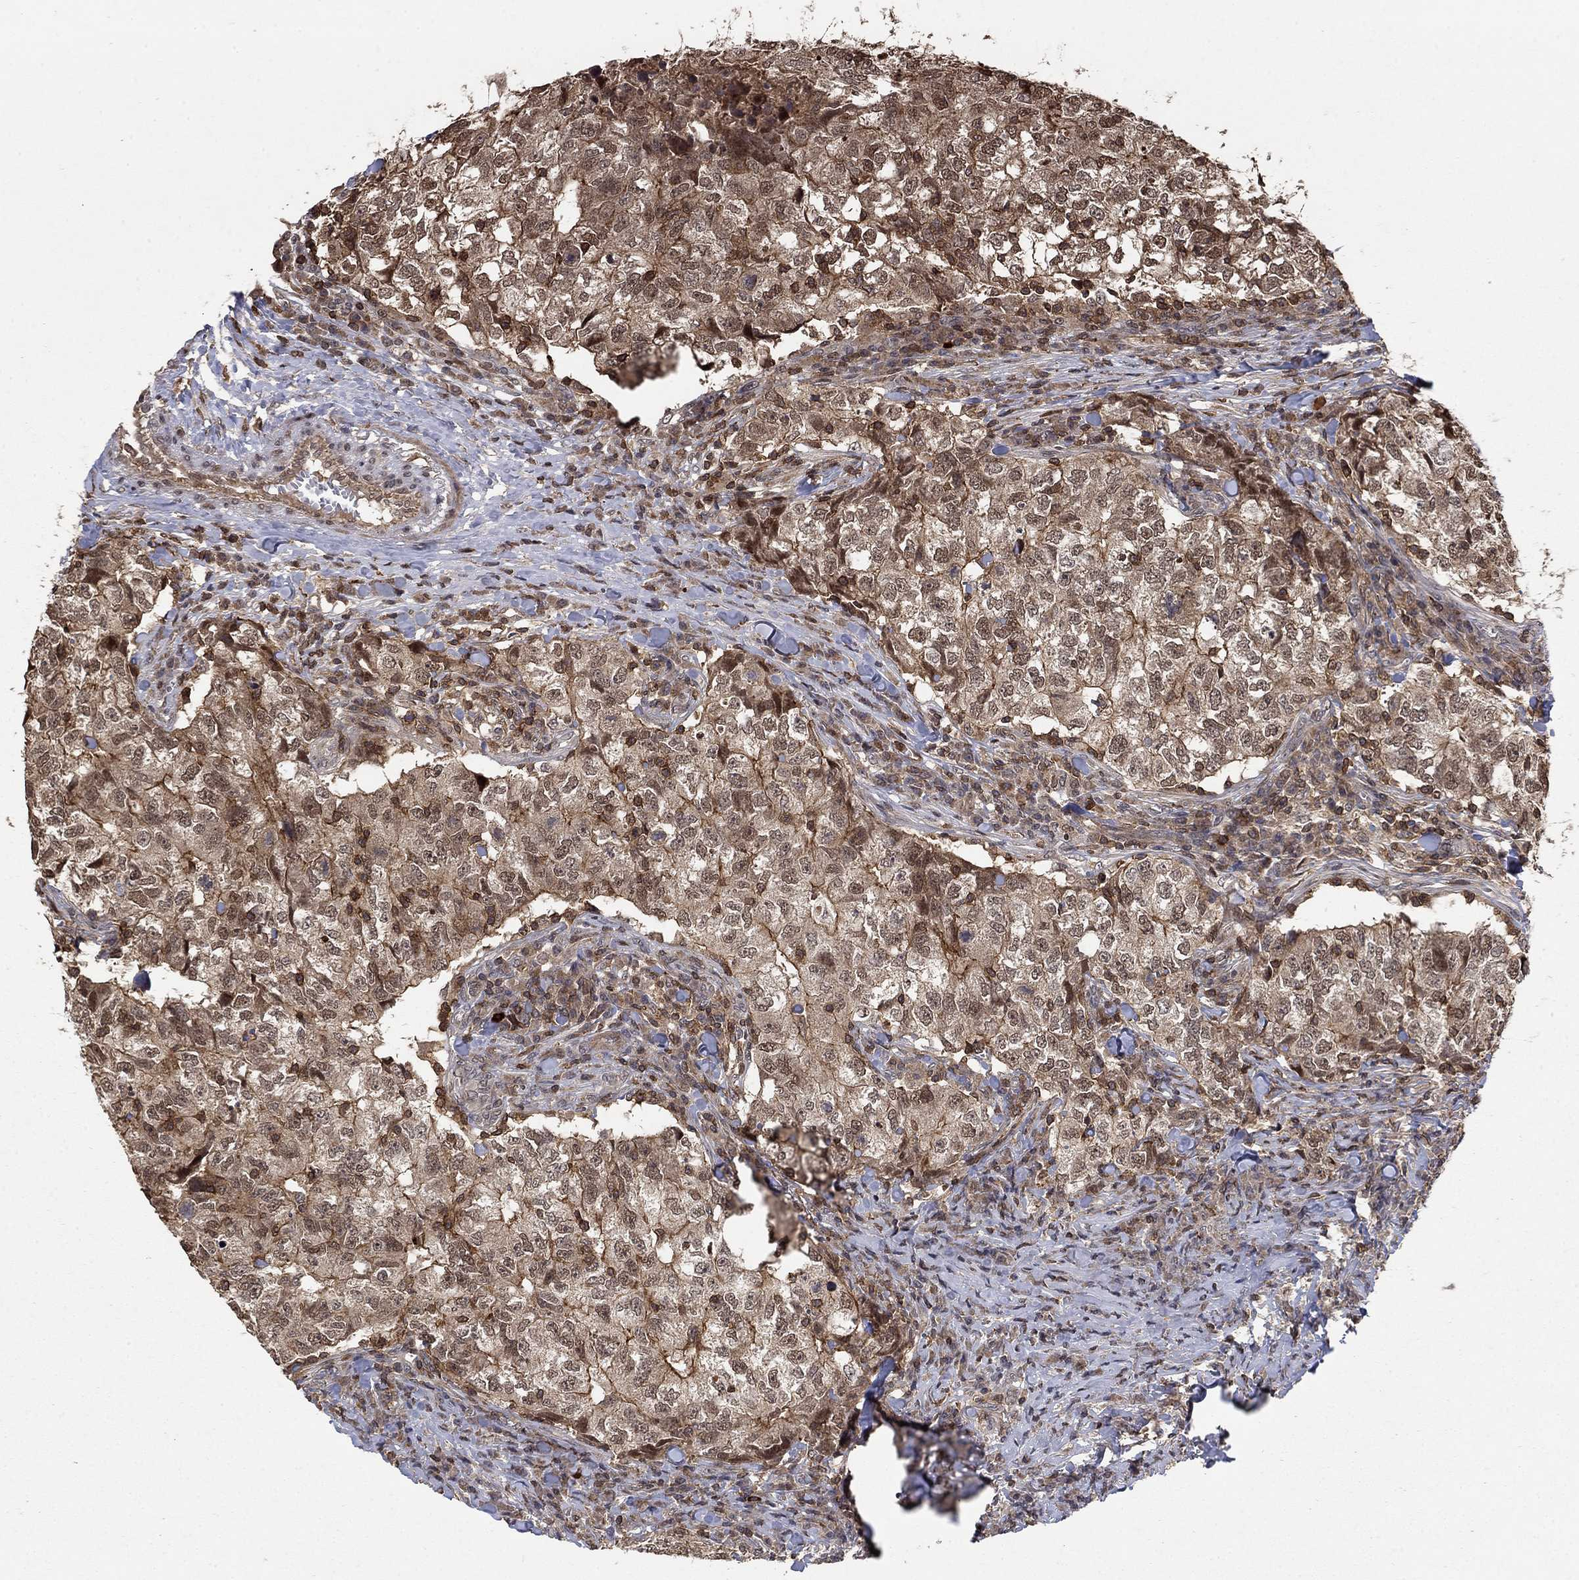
{"staining": {"intensity": "strong", "quantity": "25%-75%", "location": "cytoplasmic/membranous,nuclear"}, "tissue": "breast cancer", "cell_type": "Tumor cells", "image_type": "cancer", "snomed": [{"axis": "morphology", "description": "Duct carcinoma"}, {"axis": "topography", "description": "Breast"}], "caption": "IHC histopathology image of neoplastic tissue: breast intraductal carcinoma stained using IHC reveals high levels of strong protein expression localized specifically in the cytoplasmic/membranous and nuclear of tumor cells, appearing as a cytoplasmic/membranous and nuclear brown color.", "gene": "CCDC66", "patient": {"sex": "female", "age": 30}}